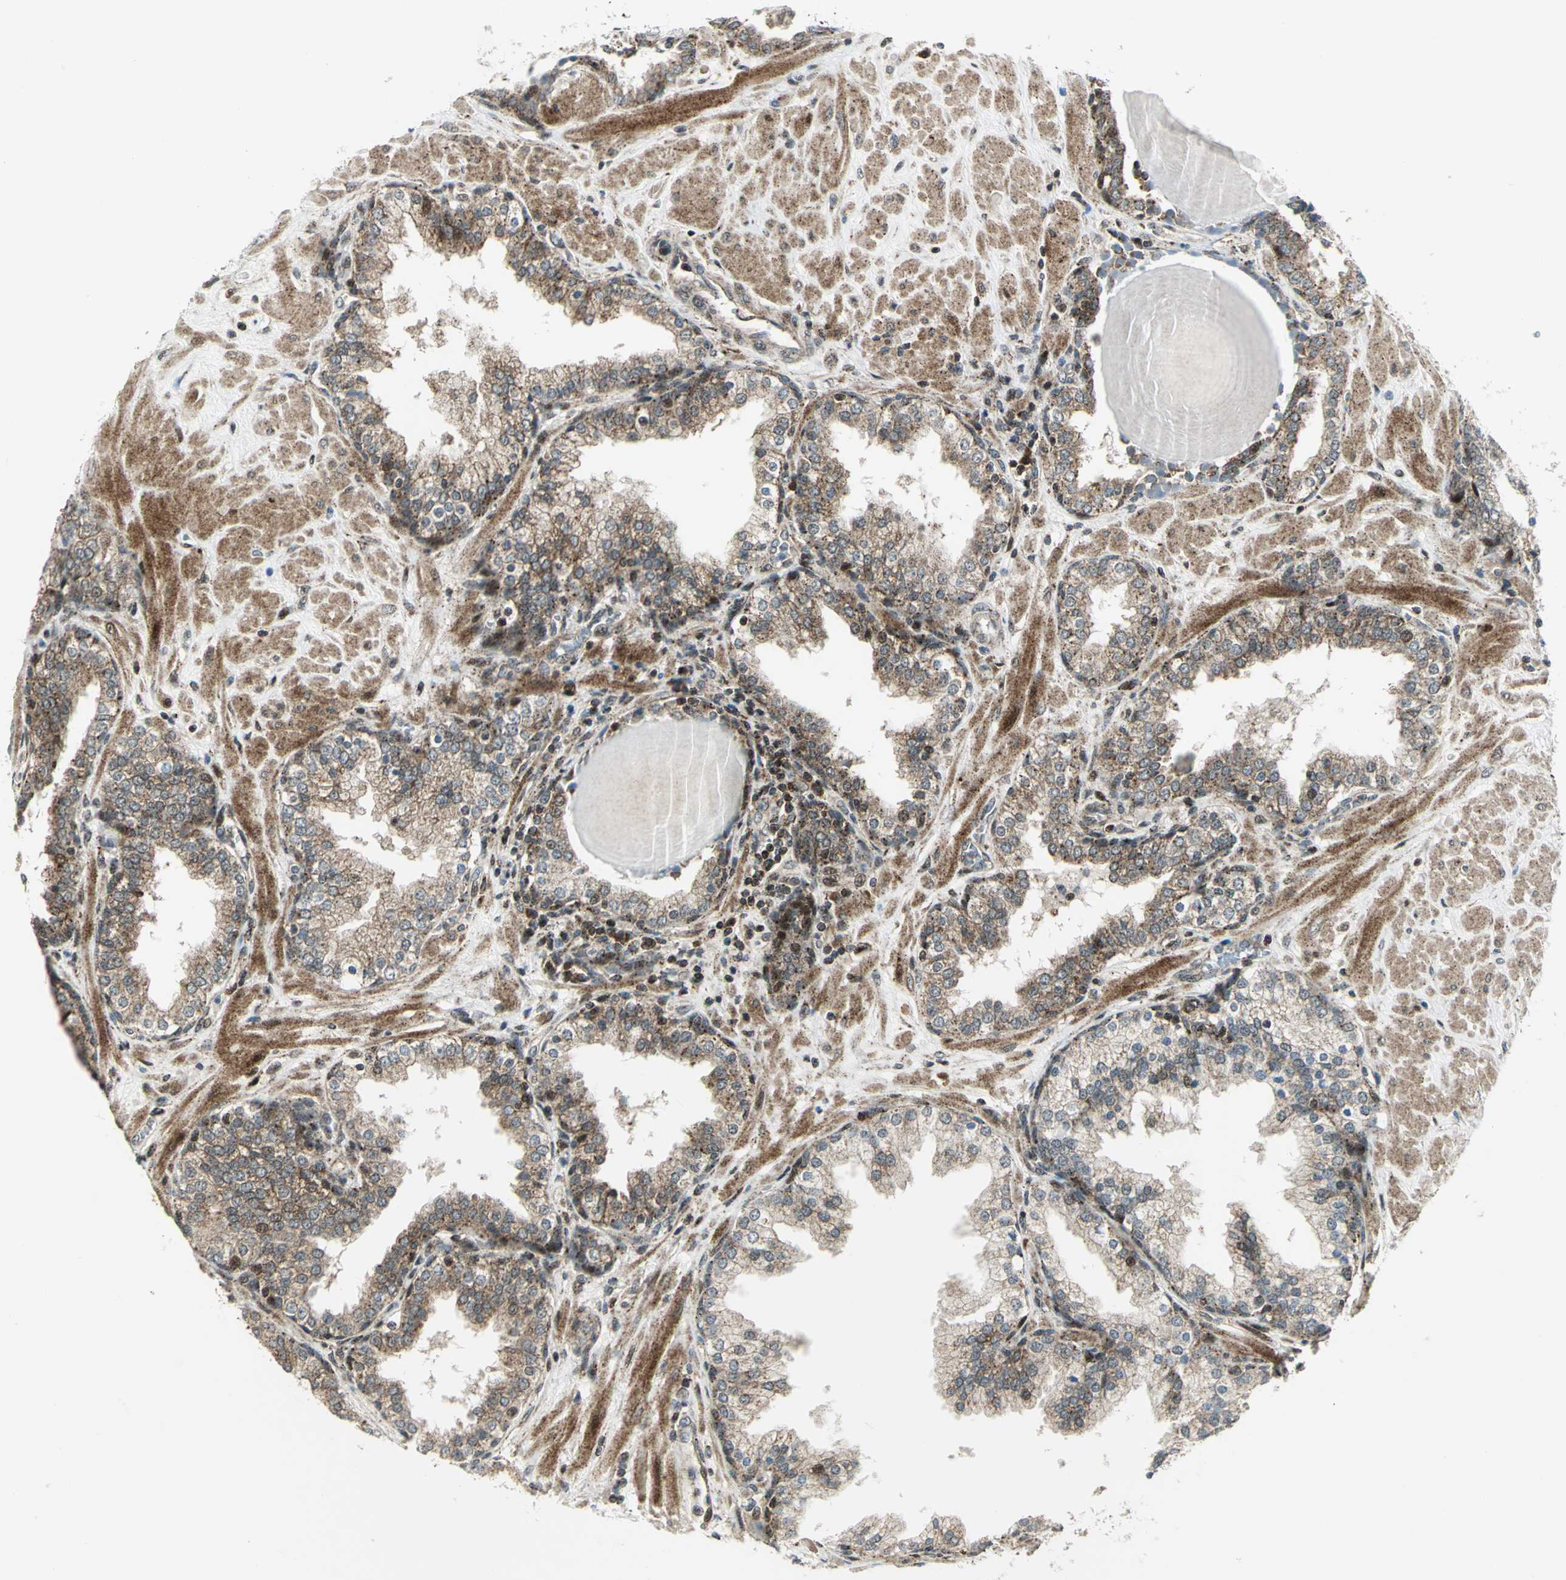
{"staining": {"intensity": "moderate", "quantity": ">75%", "location": "cytoplasmic/membranous,nuclear"}, "tissue": "prostate", "cell_type": "Glandular cells", "image_type": "normal", "snomed": [{"axis": "morphology", "description": "Normal tissue, NOS"}, {"axis": "topography", "description": "Prostate"}], "caption": "IHC photomicrograph of unremarkable prostate stained for a protein (brown), which demonstrates medium levels of moderate cytoplasmic/membranous,nuclear staining in approximately >75% of glandular cells.", "gene": "ATP6V1A", "patient": {"sex": "male", "age": 51}}